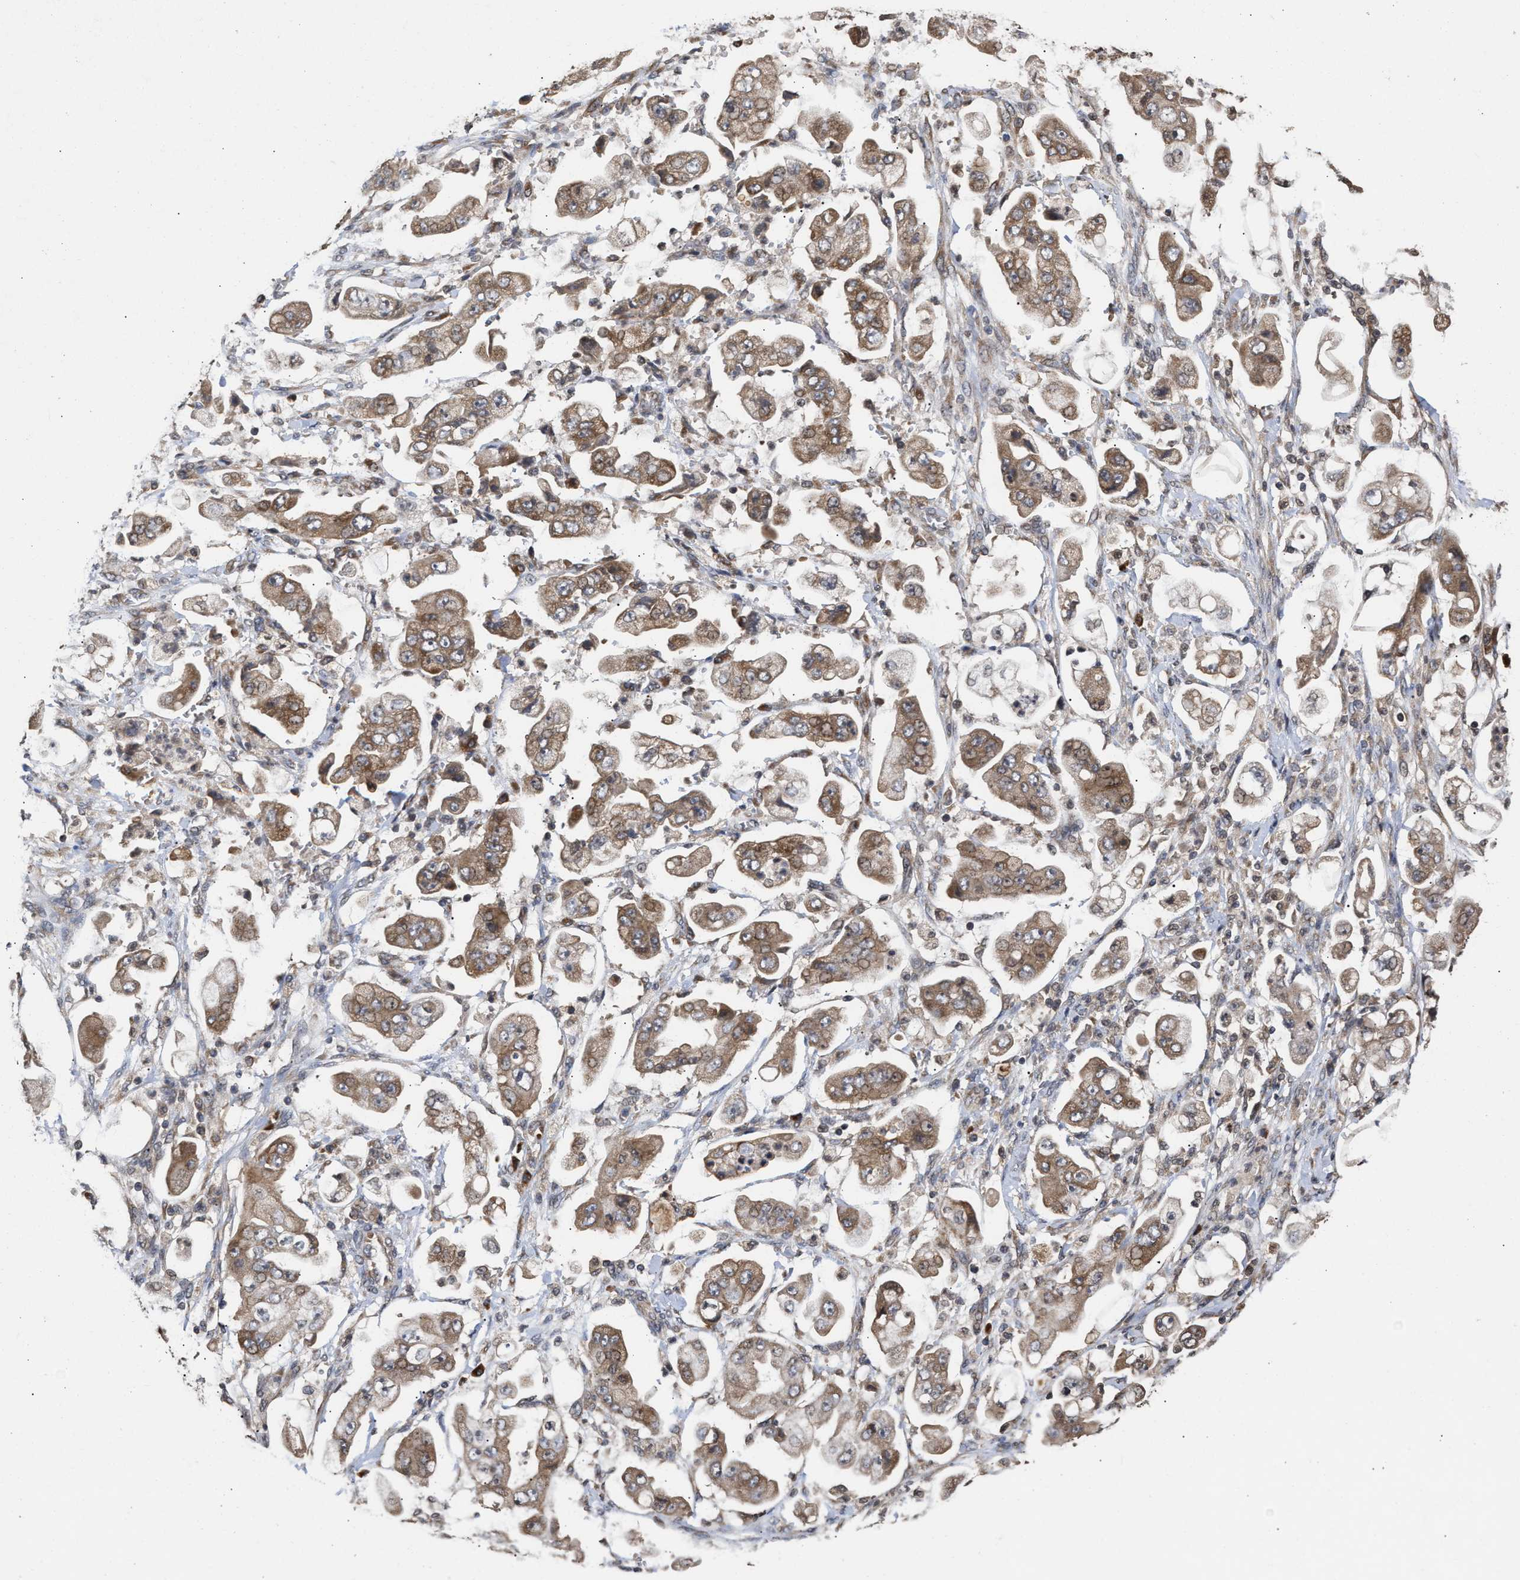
{"staining": {"intensity": "moderate", "quantity": ">75%", "location": "cytoplasmic/membranous"}, "tissue": "stomach cancer", "cell_type": "Tumor cells", "image_type": "cancer", "snomed": [{"axis": "morphology", "description": "Adenocarcinoma, NOS"}, {"axis": "topography", "description": "Stomach"}], "caption": "A high-resolution histopathology image shows immunohistochemistry (IHC) staining of adenocarcinoma (stomach), which displays moderate cytoplasmic/membranous staining in about >75% of tumor cells.", "gene": "SAR1A", "patient": {"sex": "male", "age": 62}}